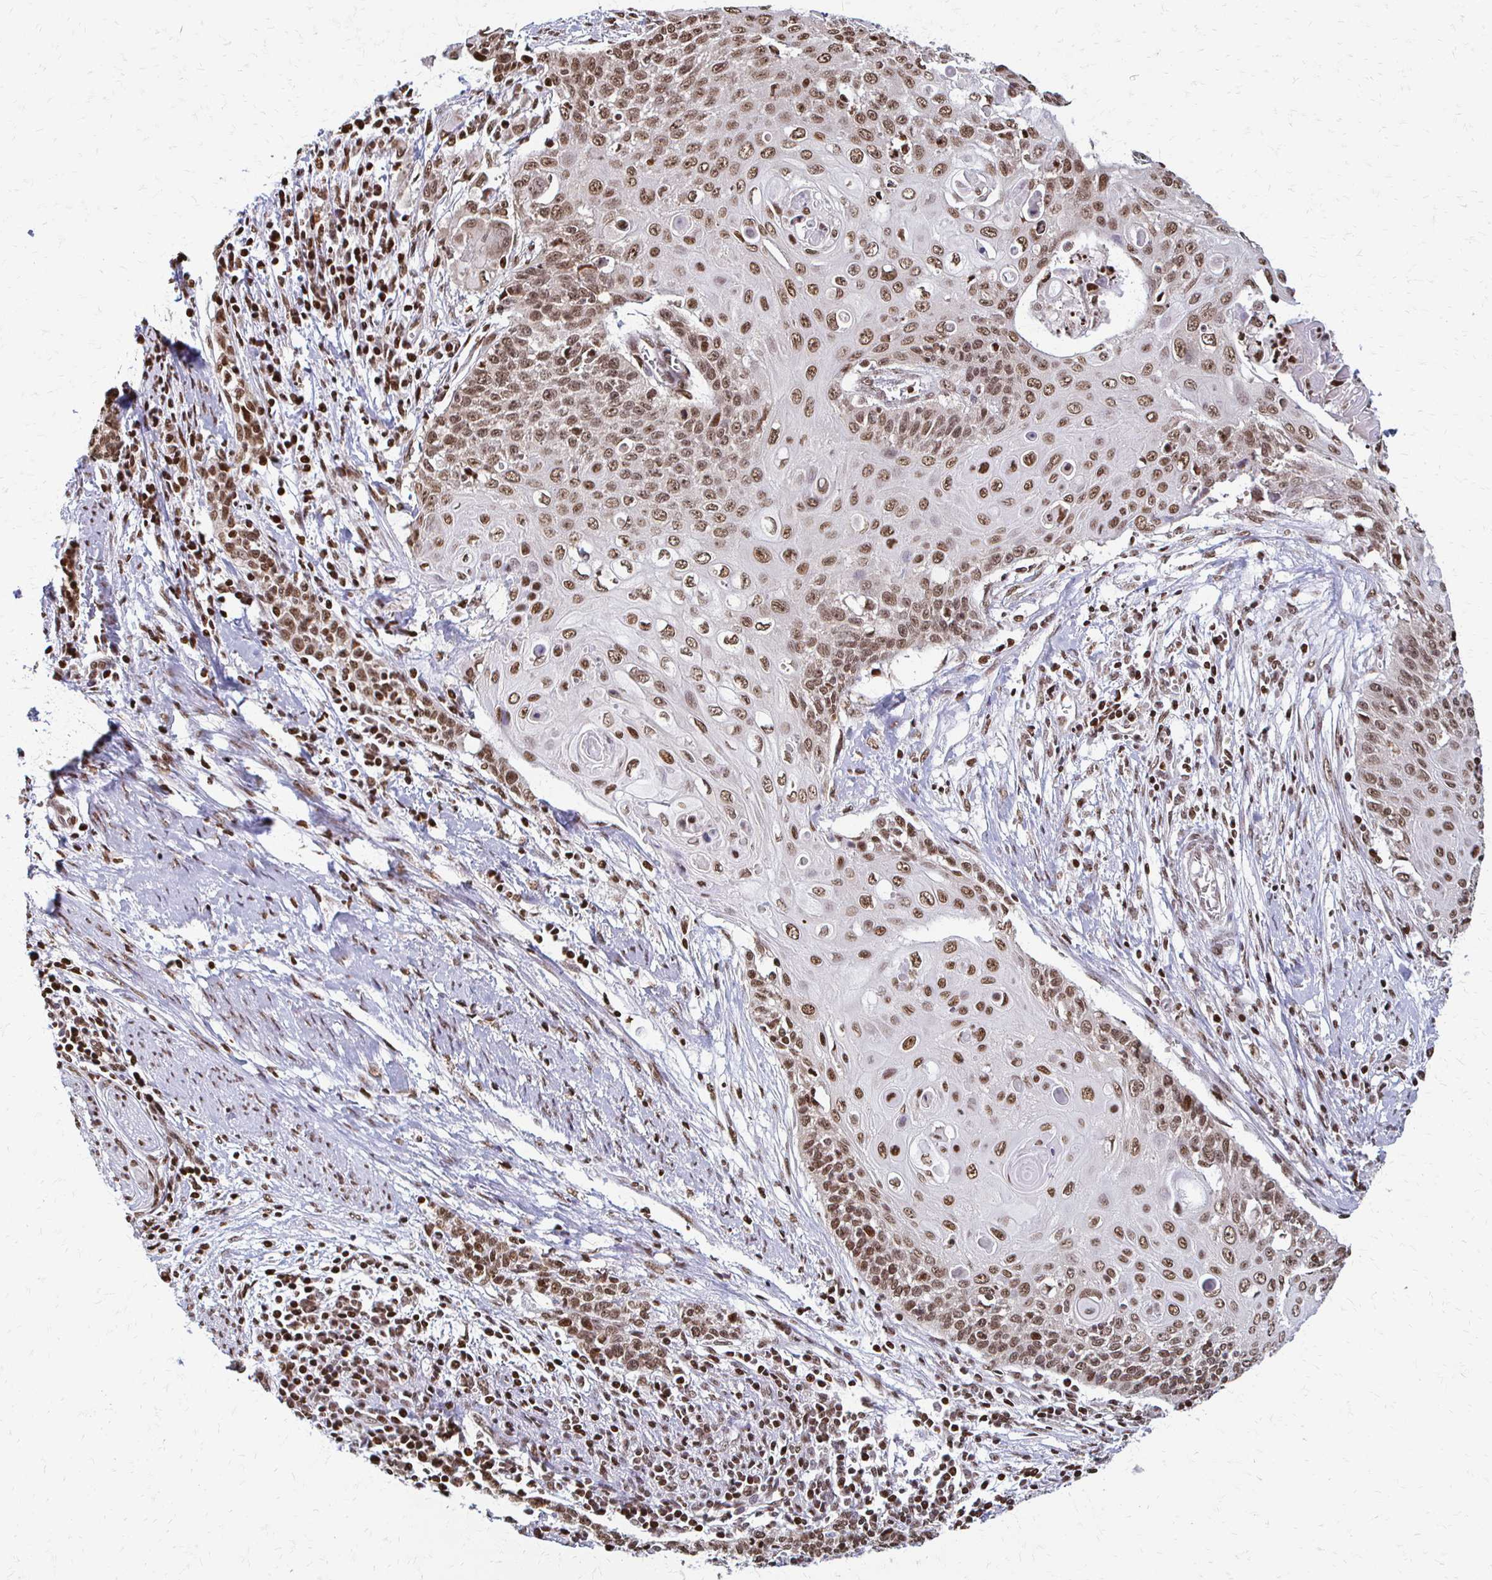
{"staining": {"intensity": "moderate", "quantity": ">75%", "location": "nuclear"}, "tissue": "cervical cancer", "cell_type": "Tumor cells", "image_type": "cancer", "snomed": [{"axis": "morphology", "description": "Squamous cell carcinoma, NOS"}, {"axis": "topography", "description": "Cervix"}], "caption": "This is a photomicrograph of IHC staining of cervical cancer, which shows moderate expression in the nuclear of tumor cells.", "gene": "HOXA9", "patient": {"sex": "female", "age": 39}}